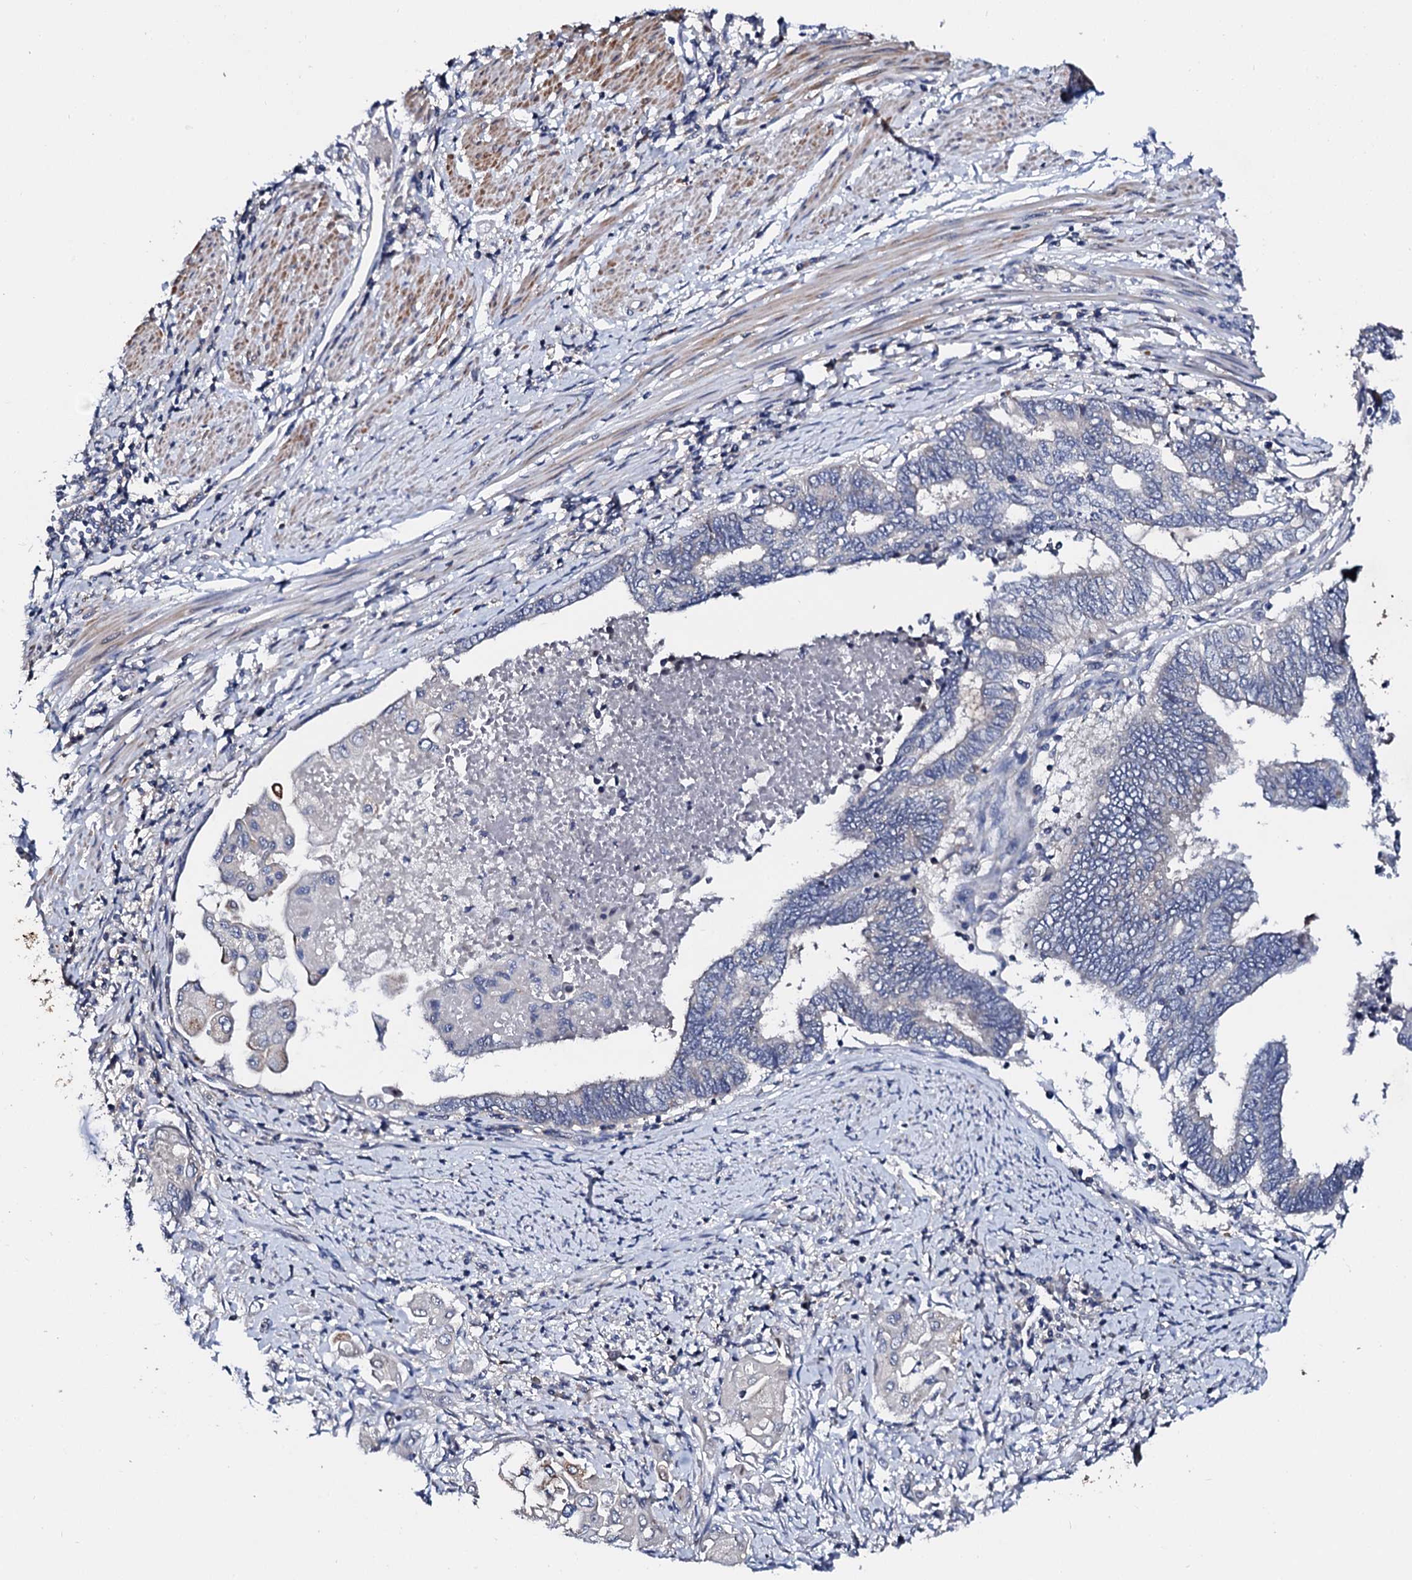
{"staining": {"intensity": "negative", "quantity": "none", "location": "none"}, "tissue": "endometrial cancer", "cell_type": "Tumor cells", "image_type": "cancer", "snomed": [{"axis": "morphology", "description": "Adenocarcinoma, NOS"}, {"axis": "topography", "description": "Uterus"}, {"axis": "topography", "description": "Endometrium"}], "caption": "Immunohistochemistry (IHC) micrograph of neoplastic tissue: human endometrial cancer (adenocarcinoma) stained with DAB demonstrates no significant protein expression in tumor cells.", "gene": "NUP58", "patient": {"sex": "female", "age": 70}}